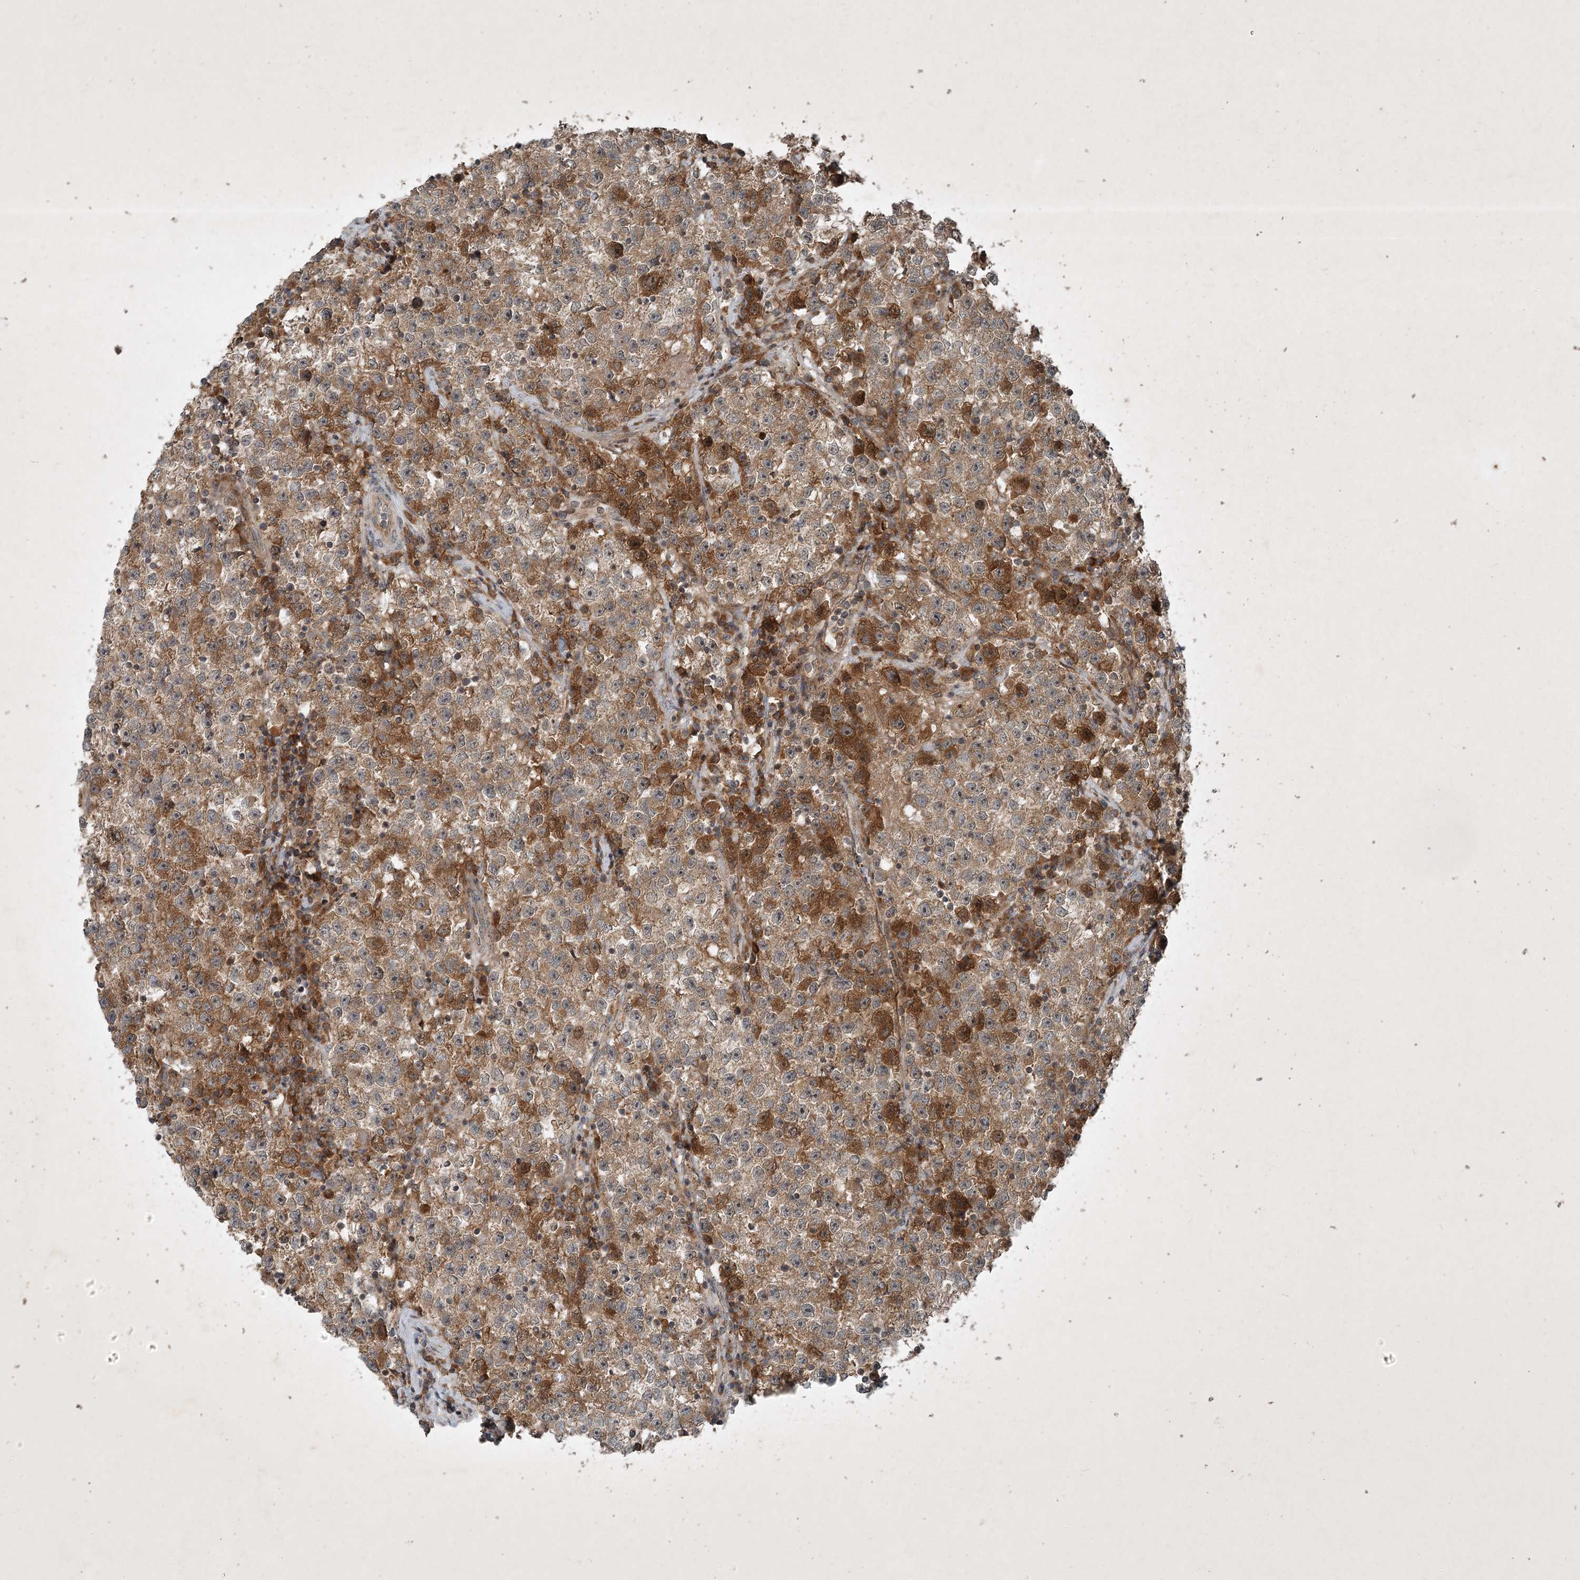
{"staining": {"intensity": "moderate", "quantity": ">75%", "location": "cytoplasmic/membranous"}, "tissue": "testis cancer", "cell_type": "Tumor cells", "image_type": "cancer", "snomed": [{"axis": "morphology", "description": "Seminoma, NOS"}, {"axis": "topography", "description": "Testis"}], "caption": "A high-resolution photomicrograph shows IHC staining of testis seminoma, which displays moderate cytoplasmic/membranous staining in approximately >75% of tumor cells.", "gene": "UNC93A", "patient": {"sex": "male", "age": 22}}